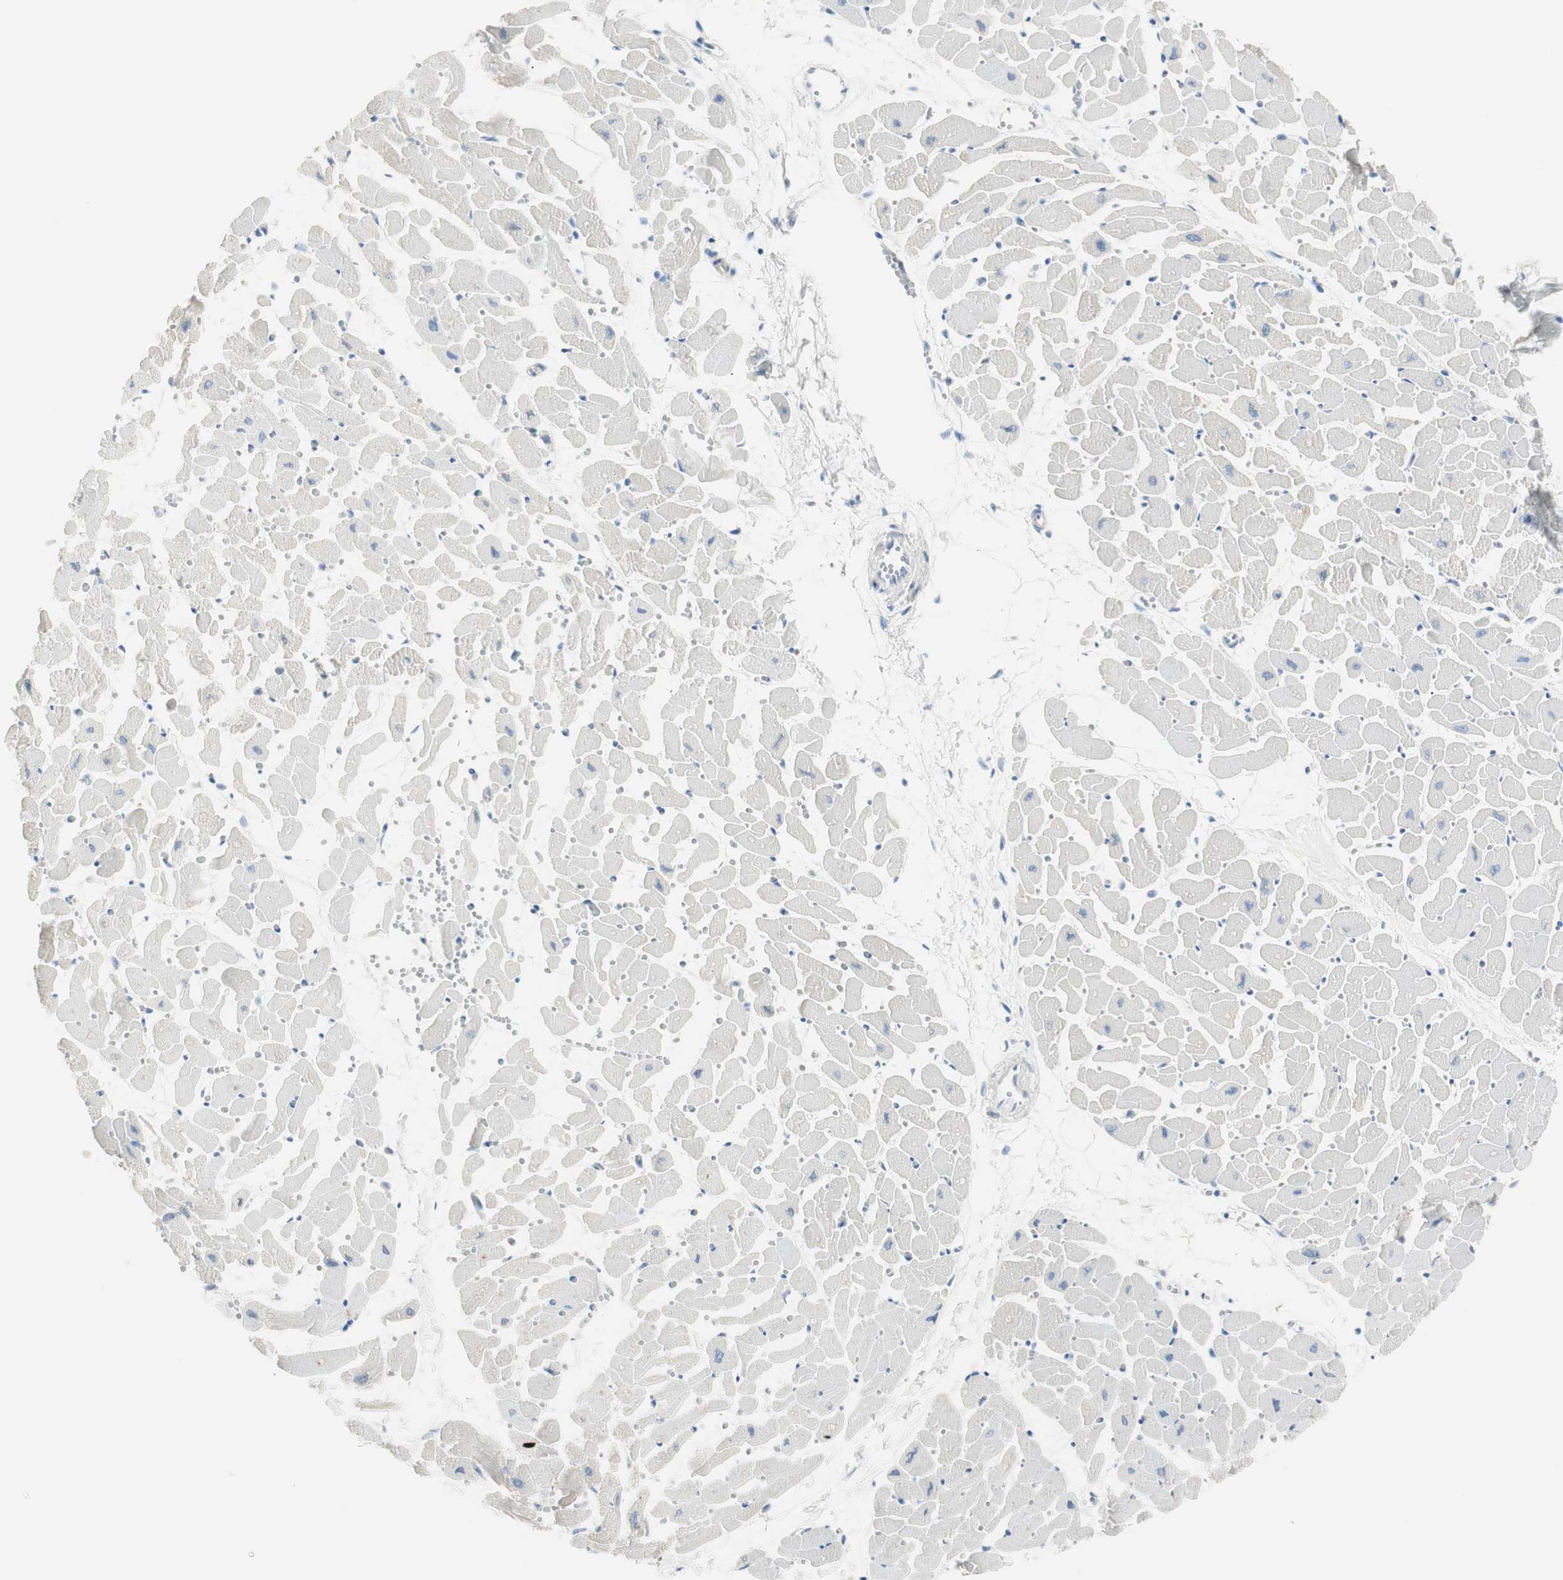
{"staining": {"intensity": "negative", "quantity": "none", "location": "none"}, "tissue": "heart muscle", "cell_type": "Cardiomyocytes", "image_type": "normal", "snomed": [{"axis": "morphology", "description": "Normal tissue, NOS"}, {"axis": "topography", "description": "Heart"}], "caption": "This is a micrograph of IHC staining of normal heart muscle, which shows no expression in cardiomyocytes. (DAB (3,3'-diaminobenzidine) IHC visualized using brightfield microscopy, high magnification).", "gene": "MLLT10", "patient": {"sex": "female", "age": 19}}